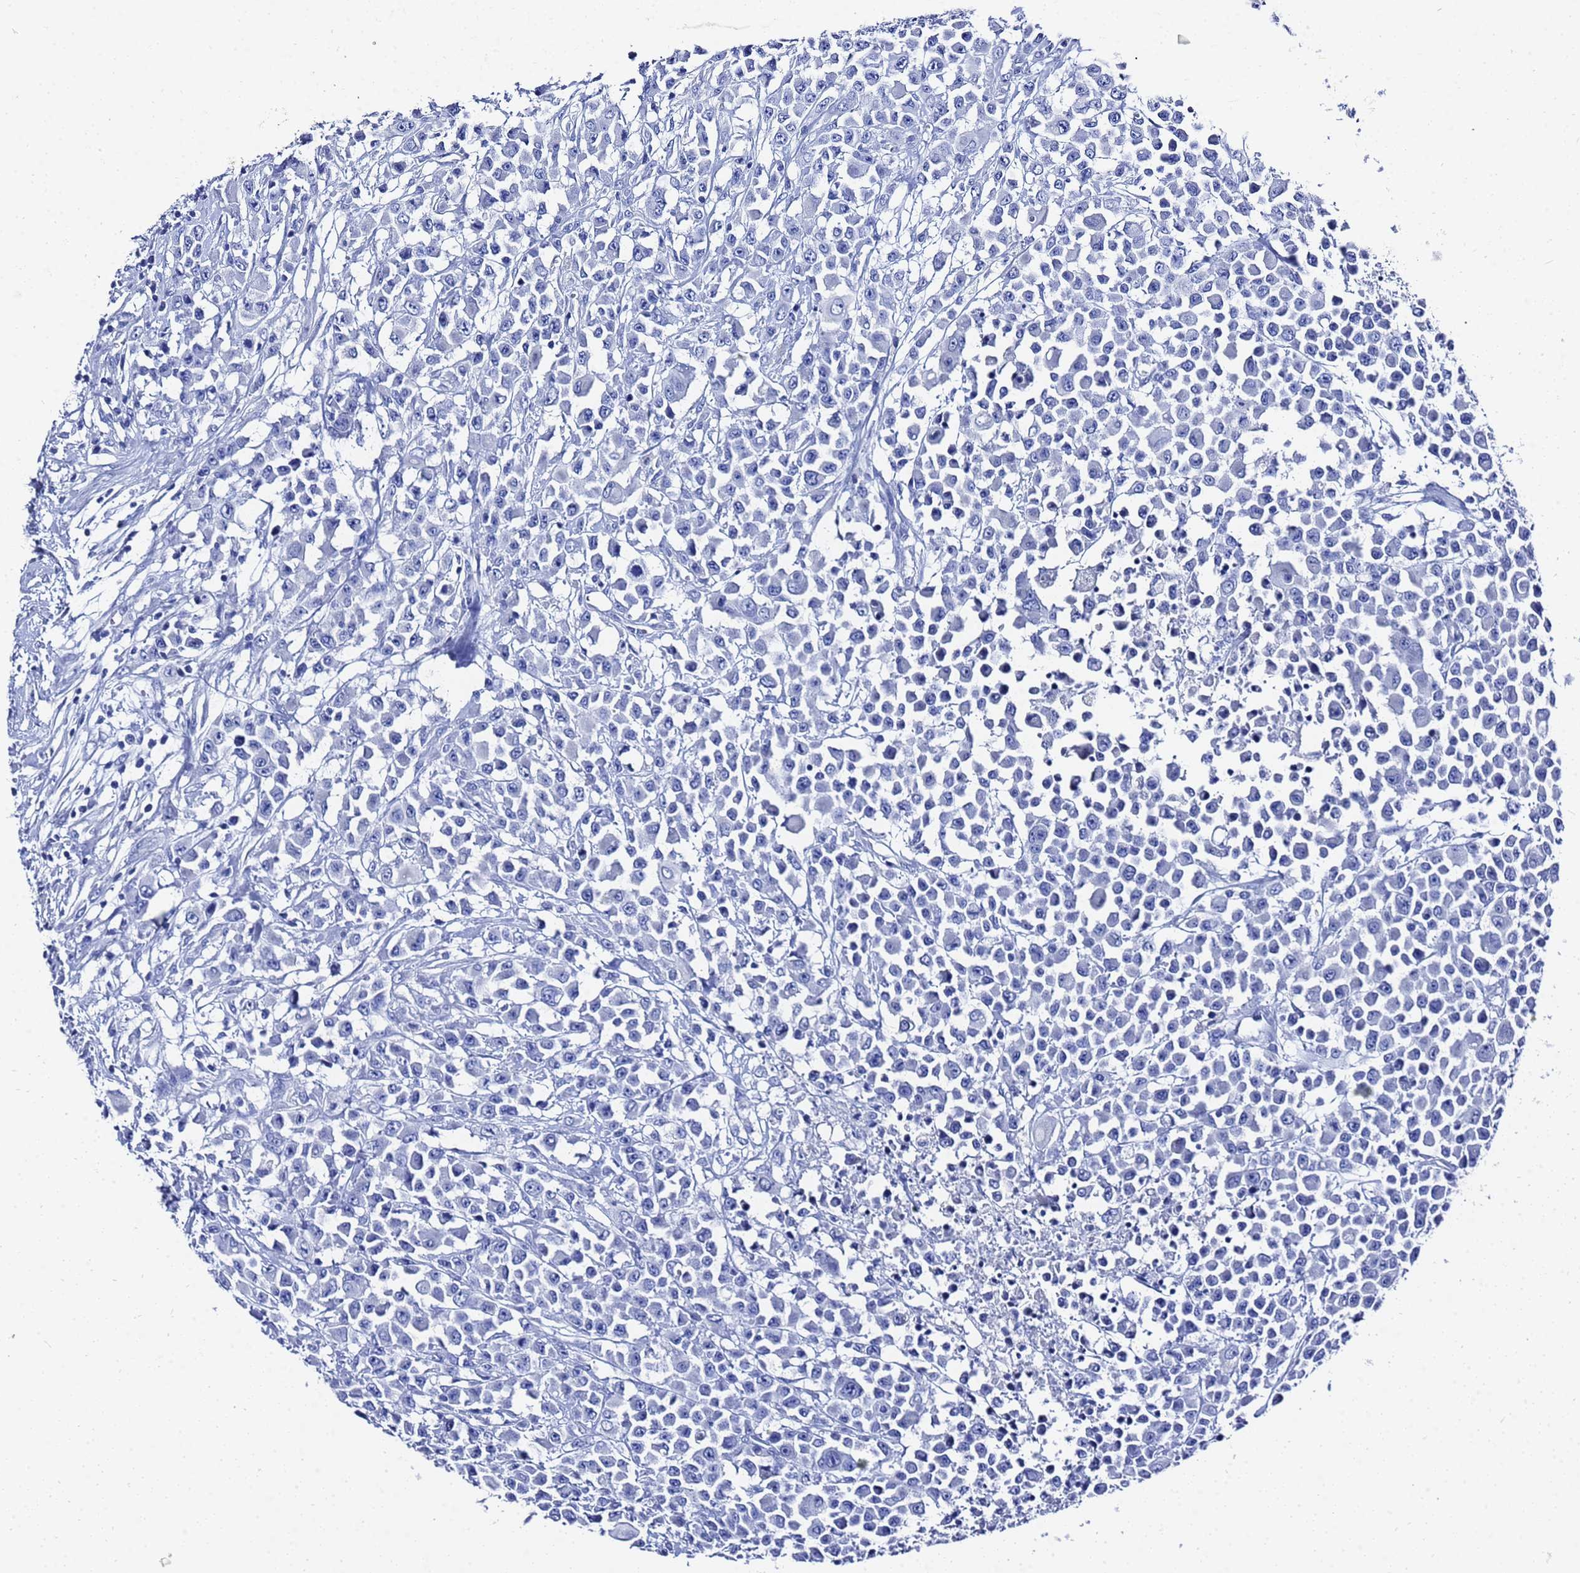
{"staining": {"intensity": "negative", "quantity": "none", "location": "none"}, "tissue": "colorectal cancer", "cell_type": "Tumor cells", "image_type": "cancer", "snomed": [{"axis": "morphology", "description": "Adenocarcinoma, NOS"}, {"axis": "topography", "description": "Colon"}], "caption": "DAB immunohistochemical staining of human adenocarcinoma (colorectal) demonstrates no significant staining in tumor cells. Brightfield microscopy of immunohistochemistry stained with DAB (brown) and hematoxylin (blue), captured at high magnification.", "gene": "GGT1", "patient": {"sex": "male", "age": 51}}